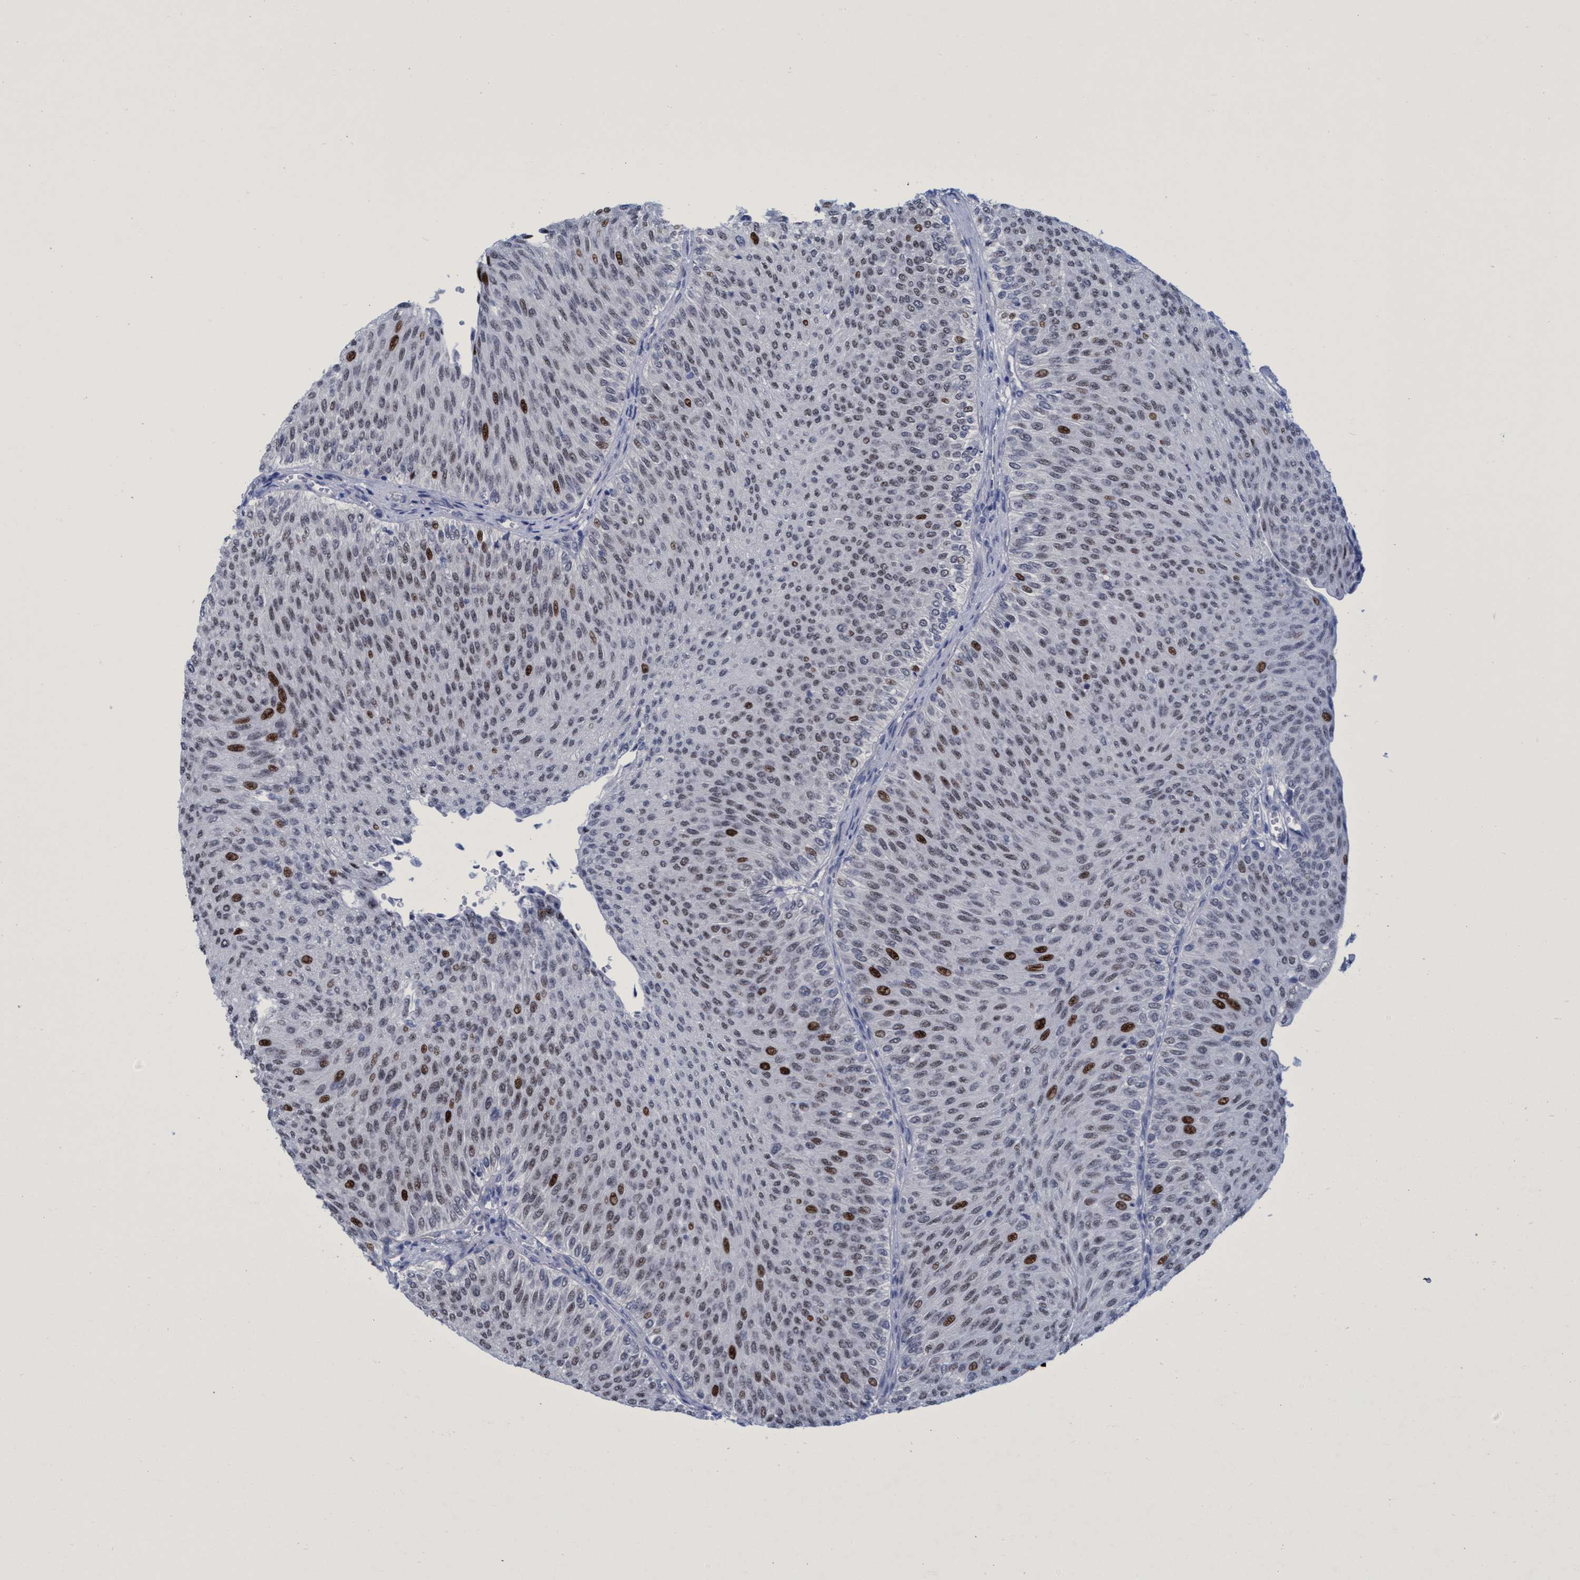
{"staining": {"intensity": "strong", "quantity": "<25%", "location": "nuclear"}, "tissue": "urothelial cancer", "cell_type": "Tumor cells", "image_type": "cancer", "snomed": [{"axis": "morphology", "description": "Urothelial carcinoma, Low grade"}, {"axis": "topography", "description": "Urinary bladder"}], "caption": "Approximately <25% of tumor cells in low-grade urothelial carcinoma reveal strong nuclear protein expression as visualized by brown immunohistochemical staining.", "gene": "R3HCC1", "patient": {"sex": "male", "age": 78}}